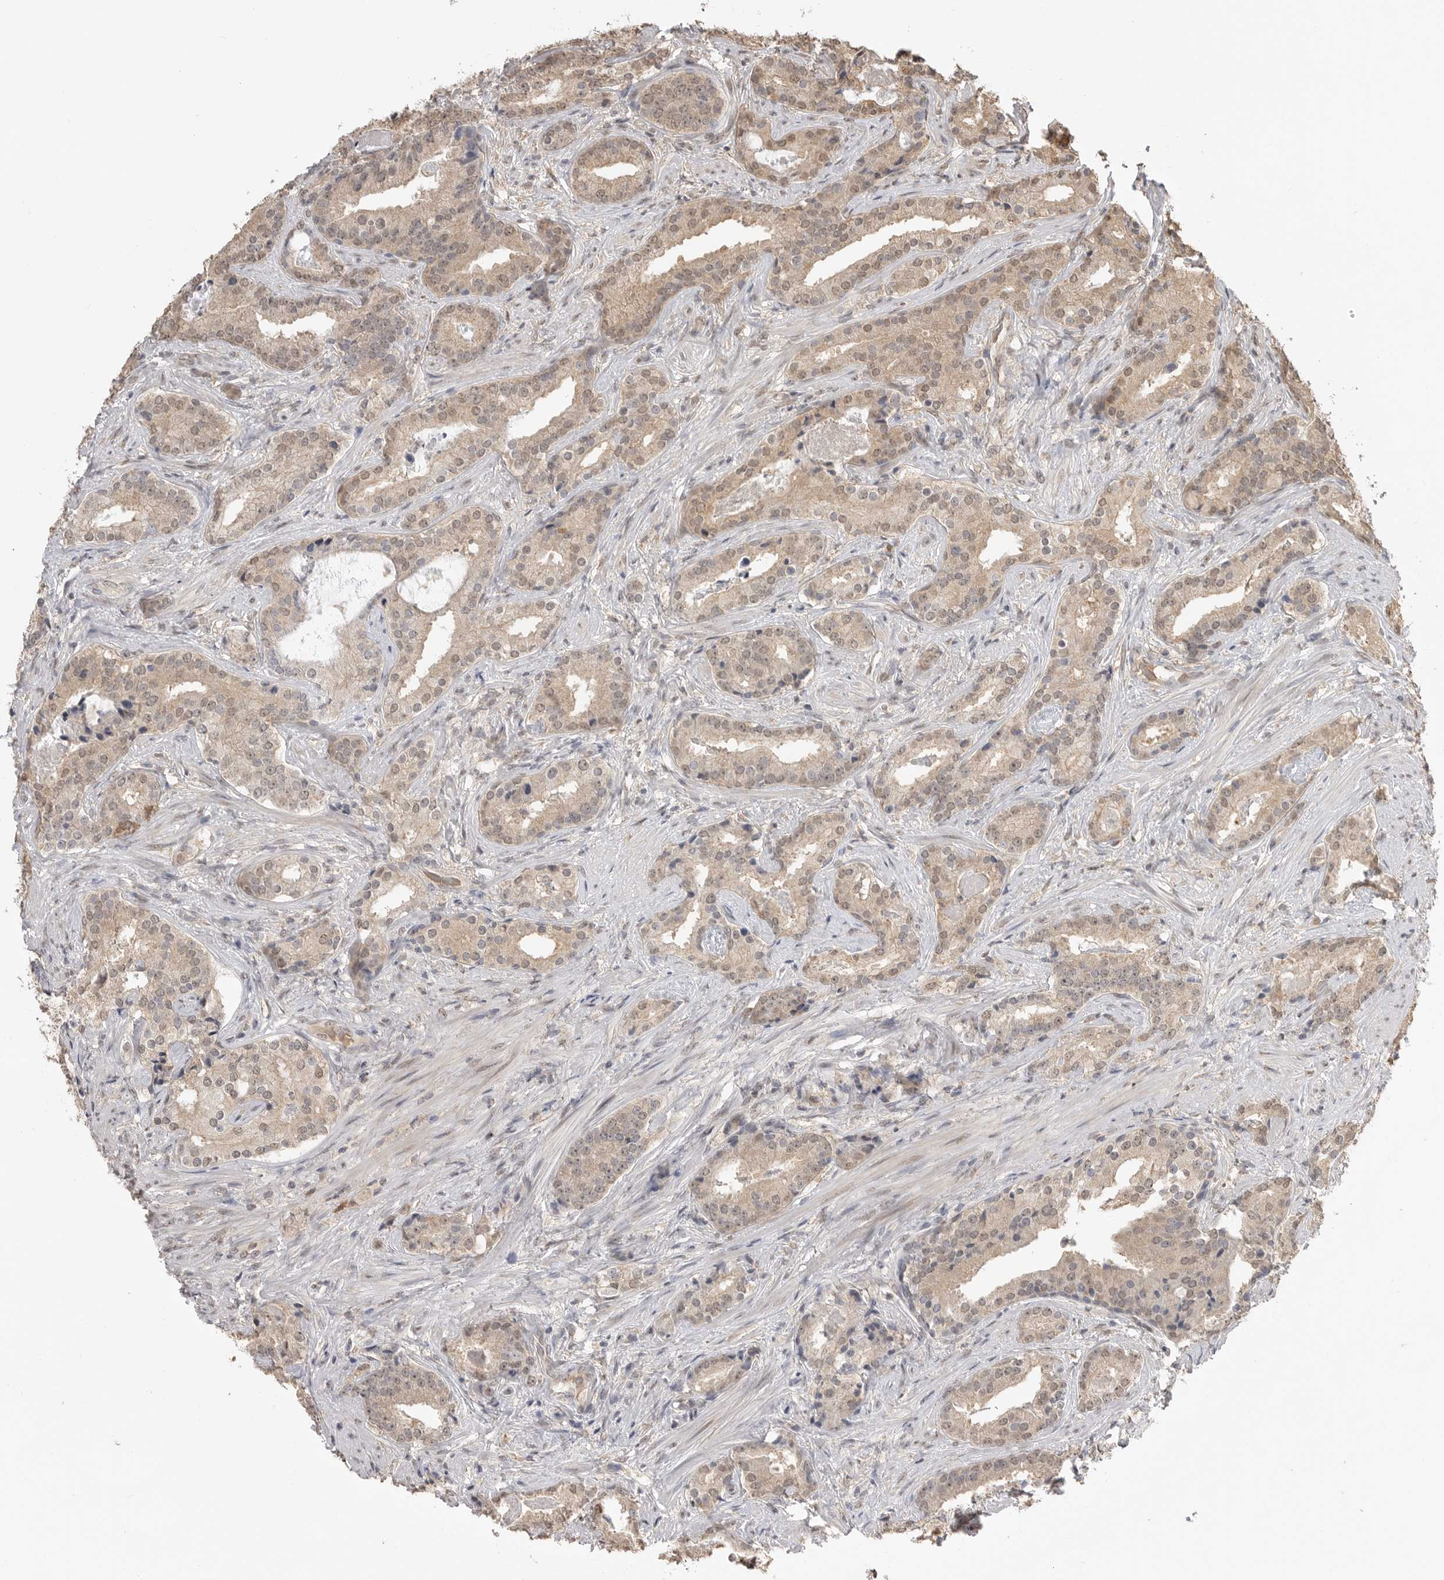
{"staining": {"intensity": "weak", "quantity": ">75%", "location": "cytoplasmic/membranous,nuclear"}, "tissue": "prostate cancer", "cell_type": "Tumor cells", "image_type": "cancer", "snomed": [{"axis": "morphology", "description": "Adenocarcinoma, Low grade"}, {"axis": "topography", "description": "Prostate"}], "caption": "Protein expression analysis of prostate cancer exhibits weak cytoplasmic/membranous and nuclear positivity in approximately >75% of tumor cells. The protein is shown in brown color, while the nuclei are stained blue.", "gene": "ASPSCR1", "patient": {"sex": "male", "age": 67}}